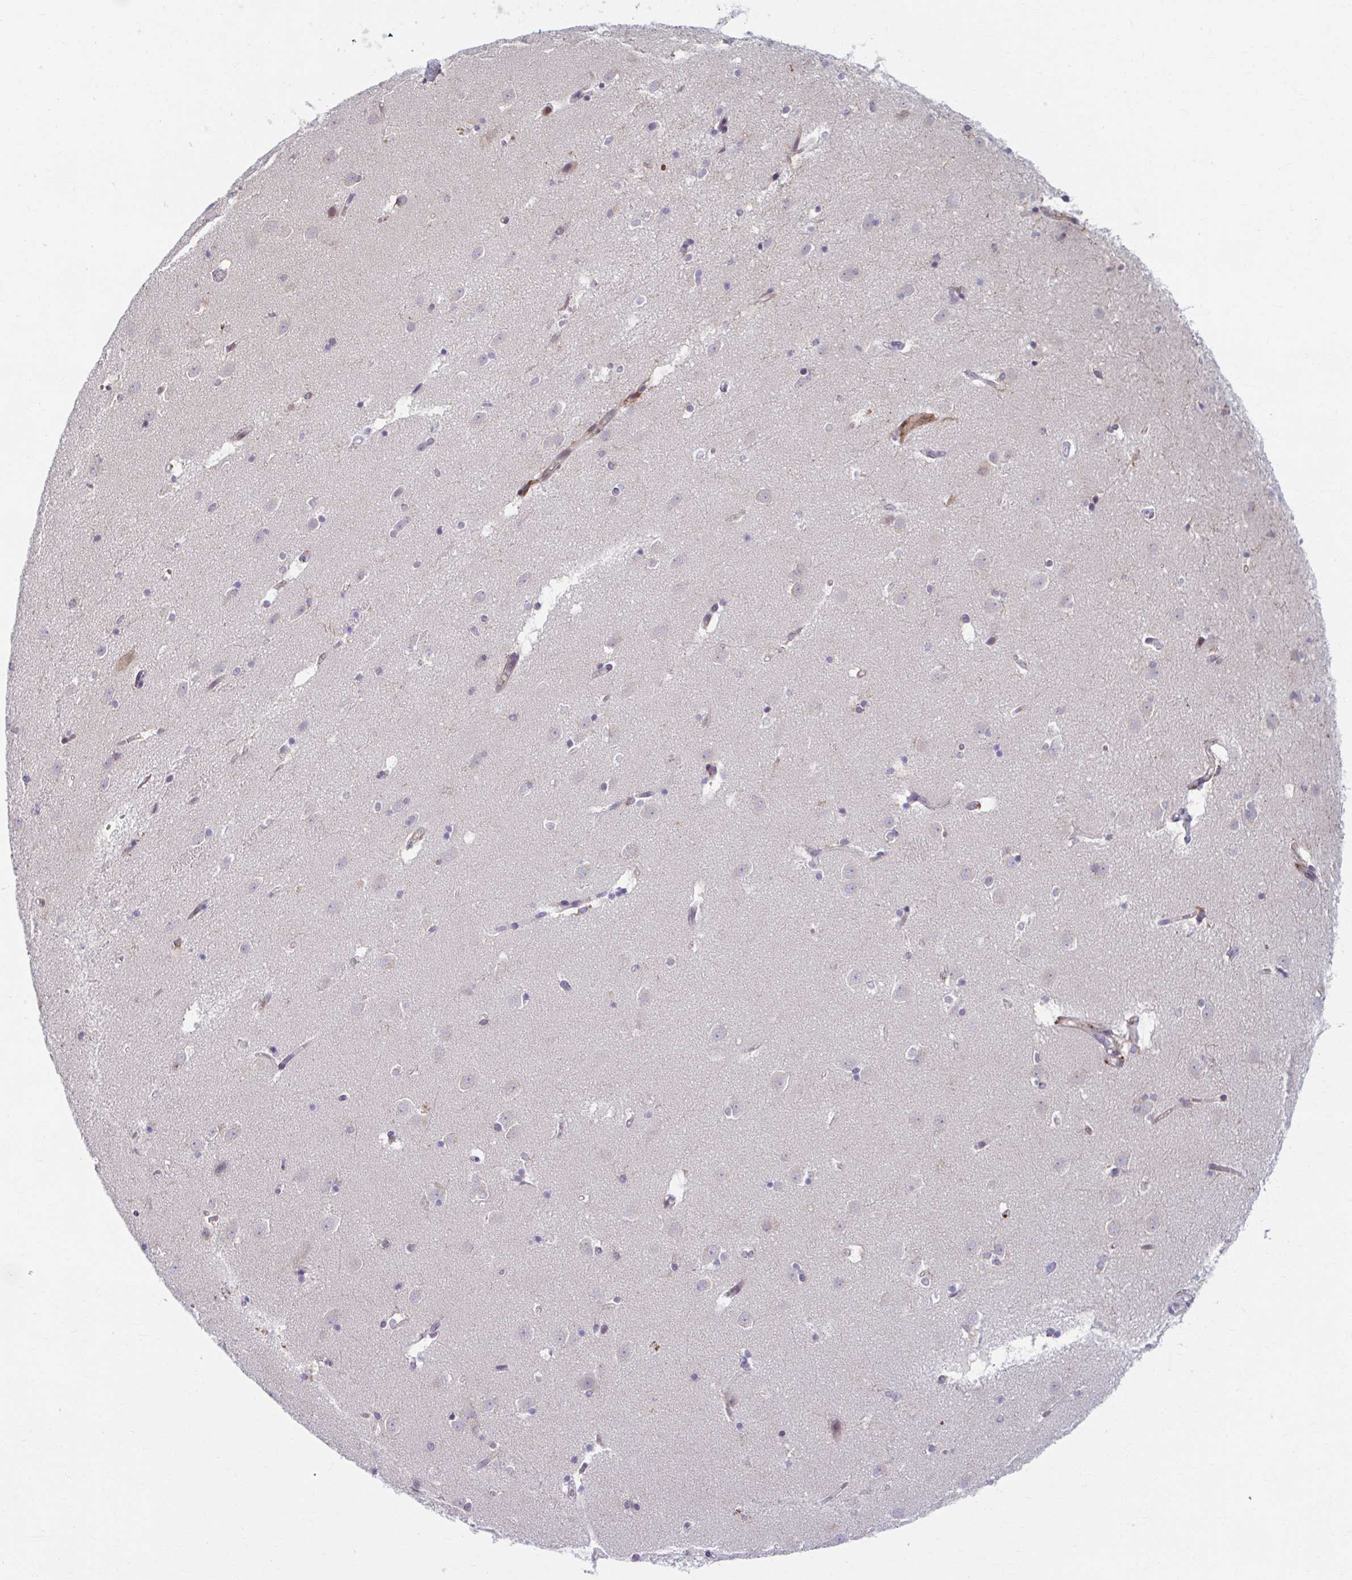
{"staining": {"intensity": "negative", "quantity": "none", "location": "none"}, "tissue": "caudate", "cell_type": "Glial cells", "image_type": "normal", "snomed": [{"axis": "morphology", "description": "Normal tissue, NOS"}, {"axis": "topography", "description": "Lateral ventricle wall"}], "caption": "Immunohistochemistry (IHC) image of normal caudate: caudate stained with DAB displays no significant protein expression in glial cells.", "gene": "ADAT3", "patient": {"sex": "male", "age": 37}}